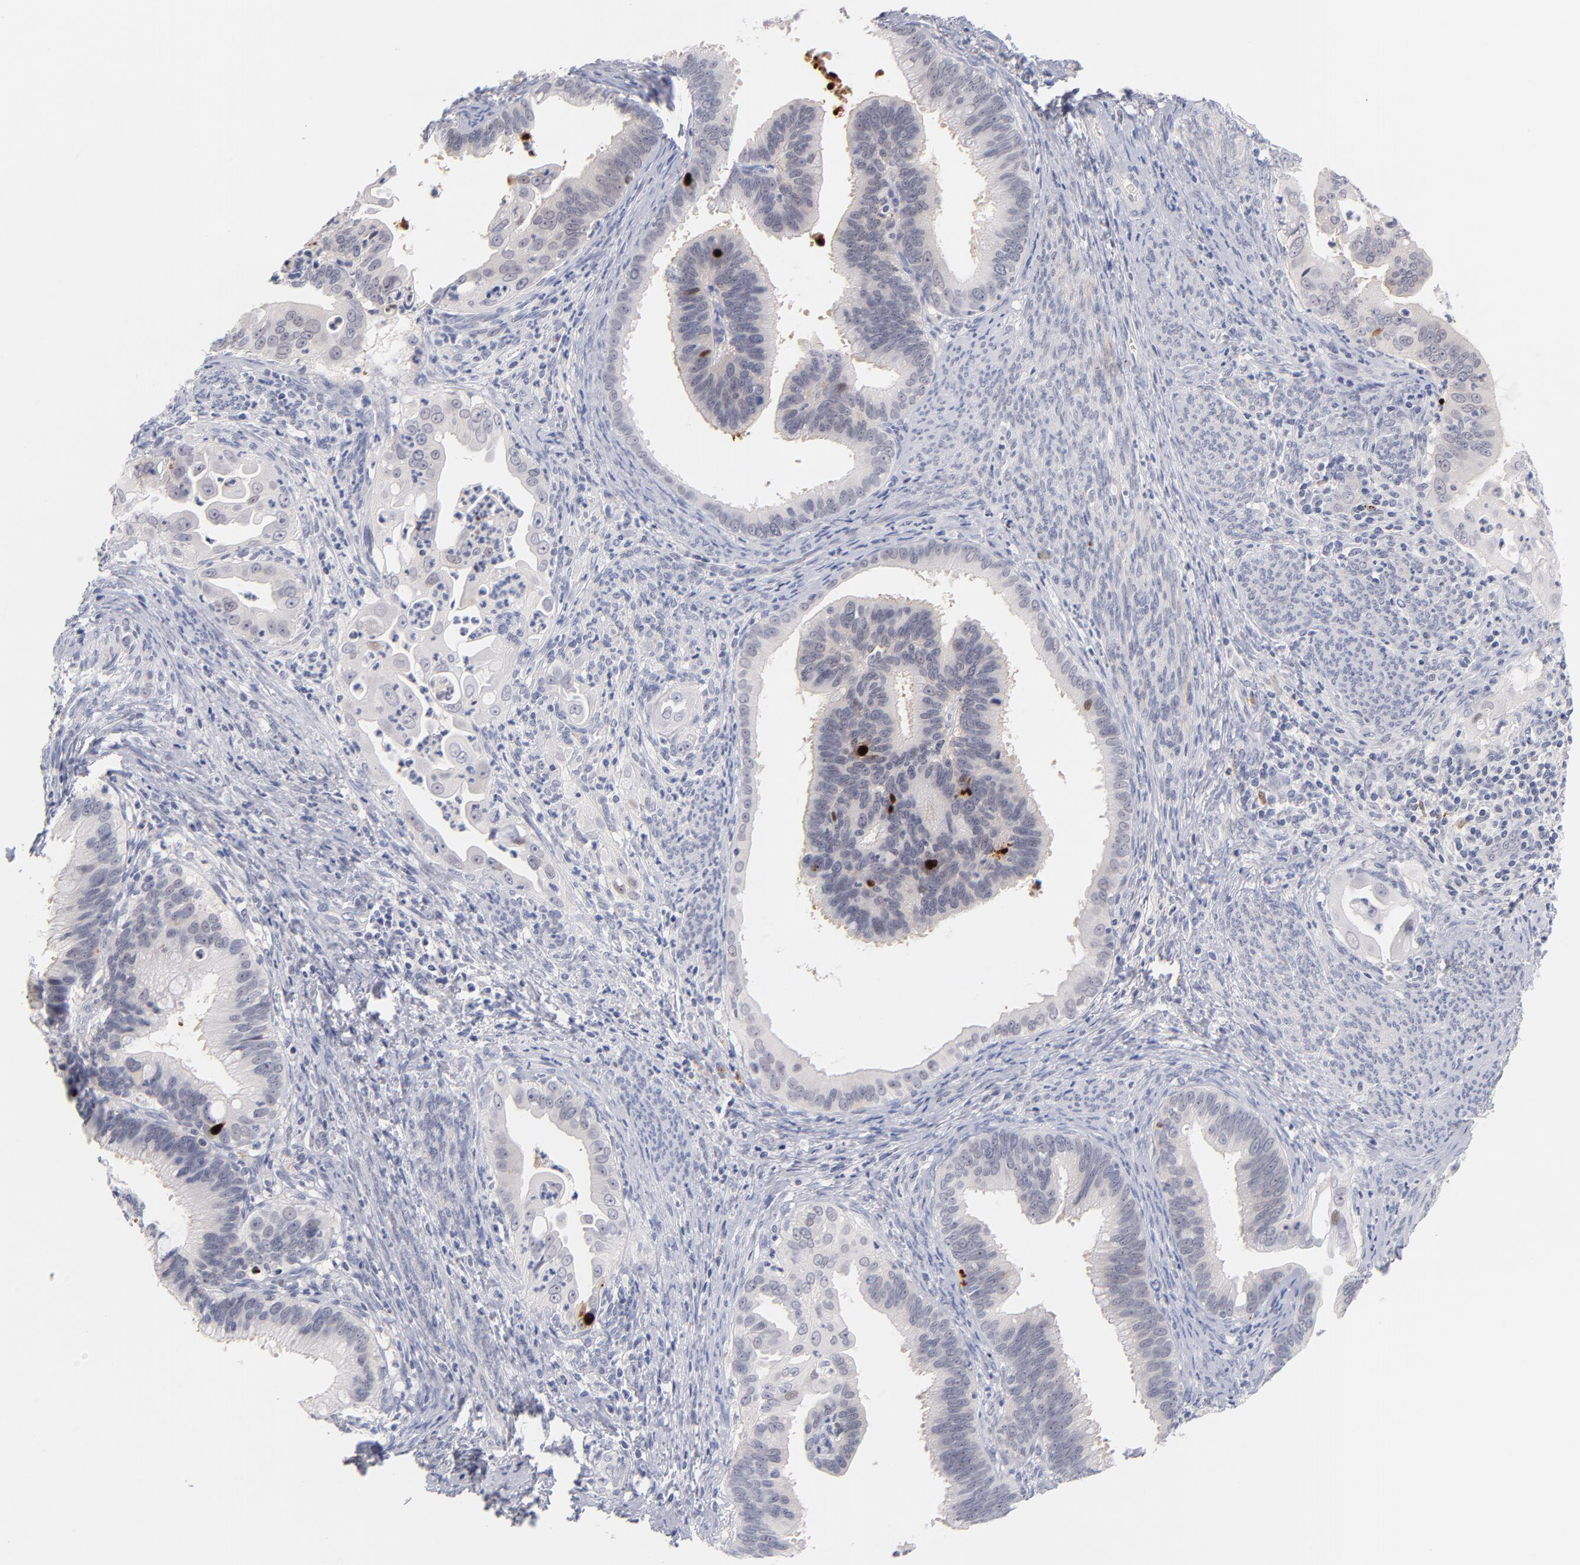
{"staining": {"intensity": "negative", "quantity": "none", "location": "none"}, "tissue": "cervical cancer", "cell_type": "Tumor cells", "image_type": "cancer", "snomed": [{"axis": "morphology", "description": "Adenocarcinoma, NOS"}, {"axis": "topography", "description": "Cervix"}], "caption": "A photomicrograph of human cervical adenocarcinoma is negative for staining in tumor cells.", "gene": "PARP1", "patient": {"sex": "female", "age": 47}}